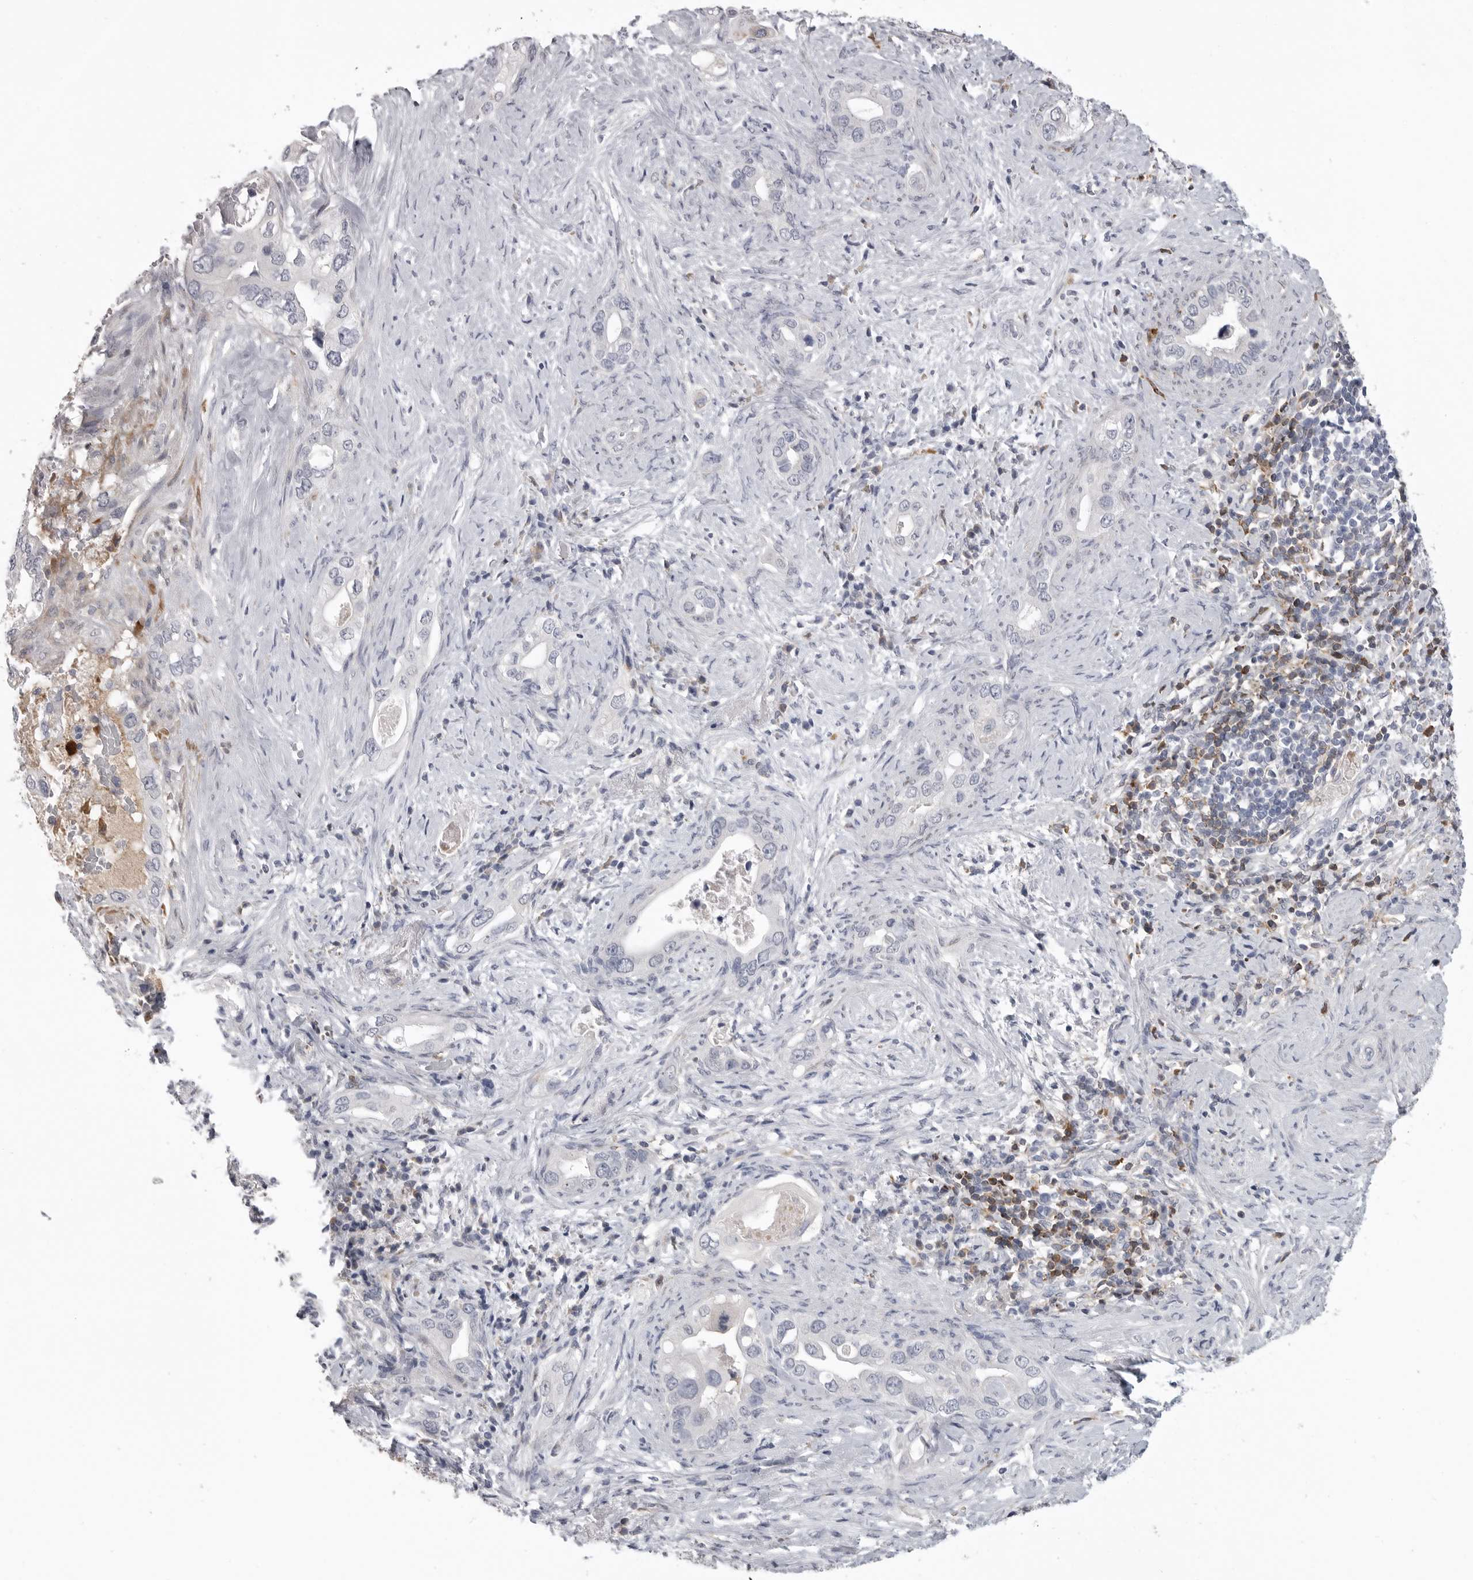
{"staining": {"intensity": "negative", "quantity": "none", "location": "none"}, "tissue": "pancreatic cancer", "cell_type": "Tumor cells", "image_type": "cancer", "snomed": [{"axis": "morphology", "description": "Inflammation, NOS"}, {"axis": "morphology", "description": "Adenocarcinoma, NOS"}, {"axis": "topography", "description": "Pancreas"}], "caption": "Immunohistochemistry of human pancreatic adenocarcinoma exhibits no staining in tumor cells.", "gene": "SERPING1", "patient": {"sex": "female", "age": 56}}